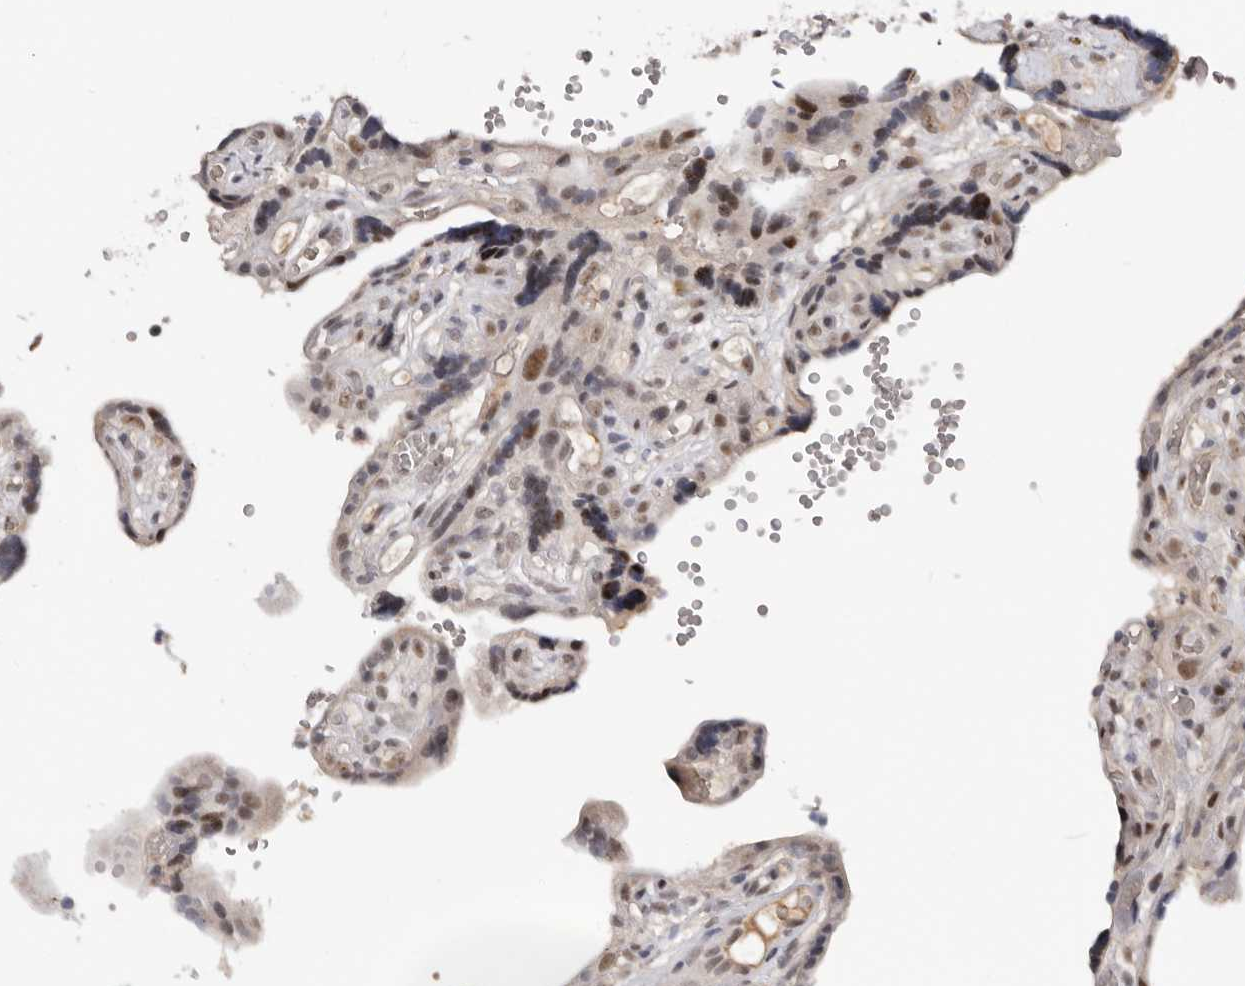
{"staining": {"intensity": "moderate", "quantity": ">75%", "location": "nuclear"}, "tissue": "placenta", "cell_type": "Decidual cells", "image_type": "normal", "snomed": [{"axis": "morphology", "description": "Normal tissue, NOS"}, {"axis": "topography", "description": "Placenta"}], "caption": "Immunohistochemistry staining of normal placenta, which shows medium levels of moderate nuclear expression in approximately >75% of decidual cells indicating moderate nuclear protein staining. The staining was performed using DAB (3,3'-diaminobenzidine) (brown) for protein detection and nuclei were counterstained in hematoxylin (blue).", "gene": "BRCA2", "patient": {"sex": "female", "age": 30}}